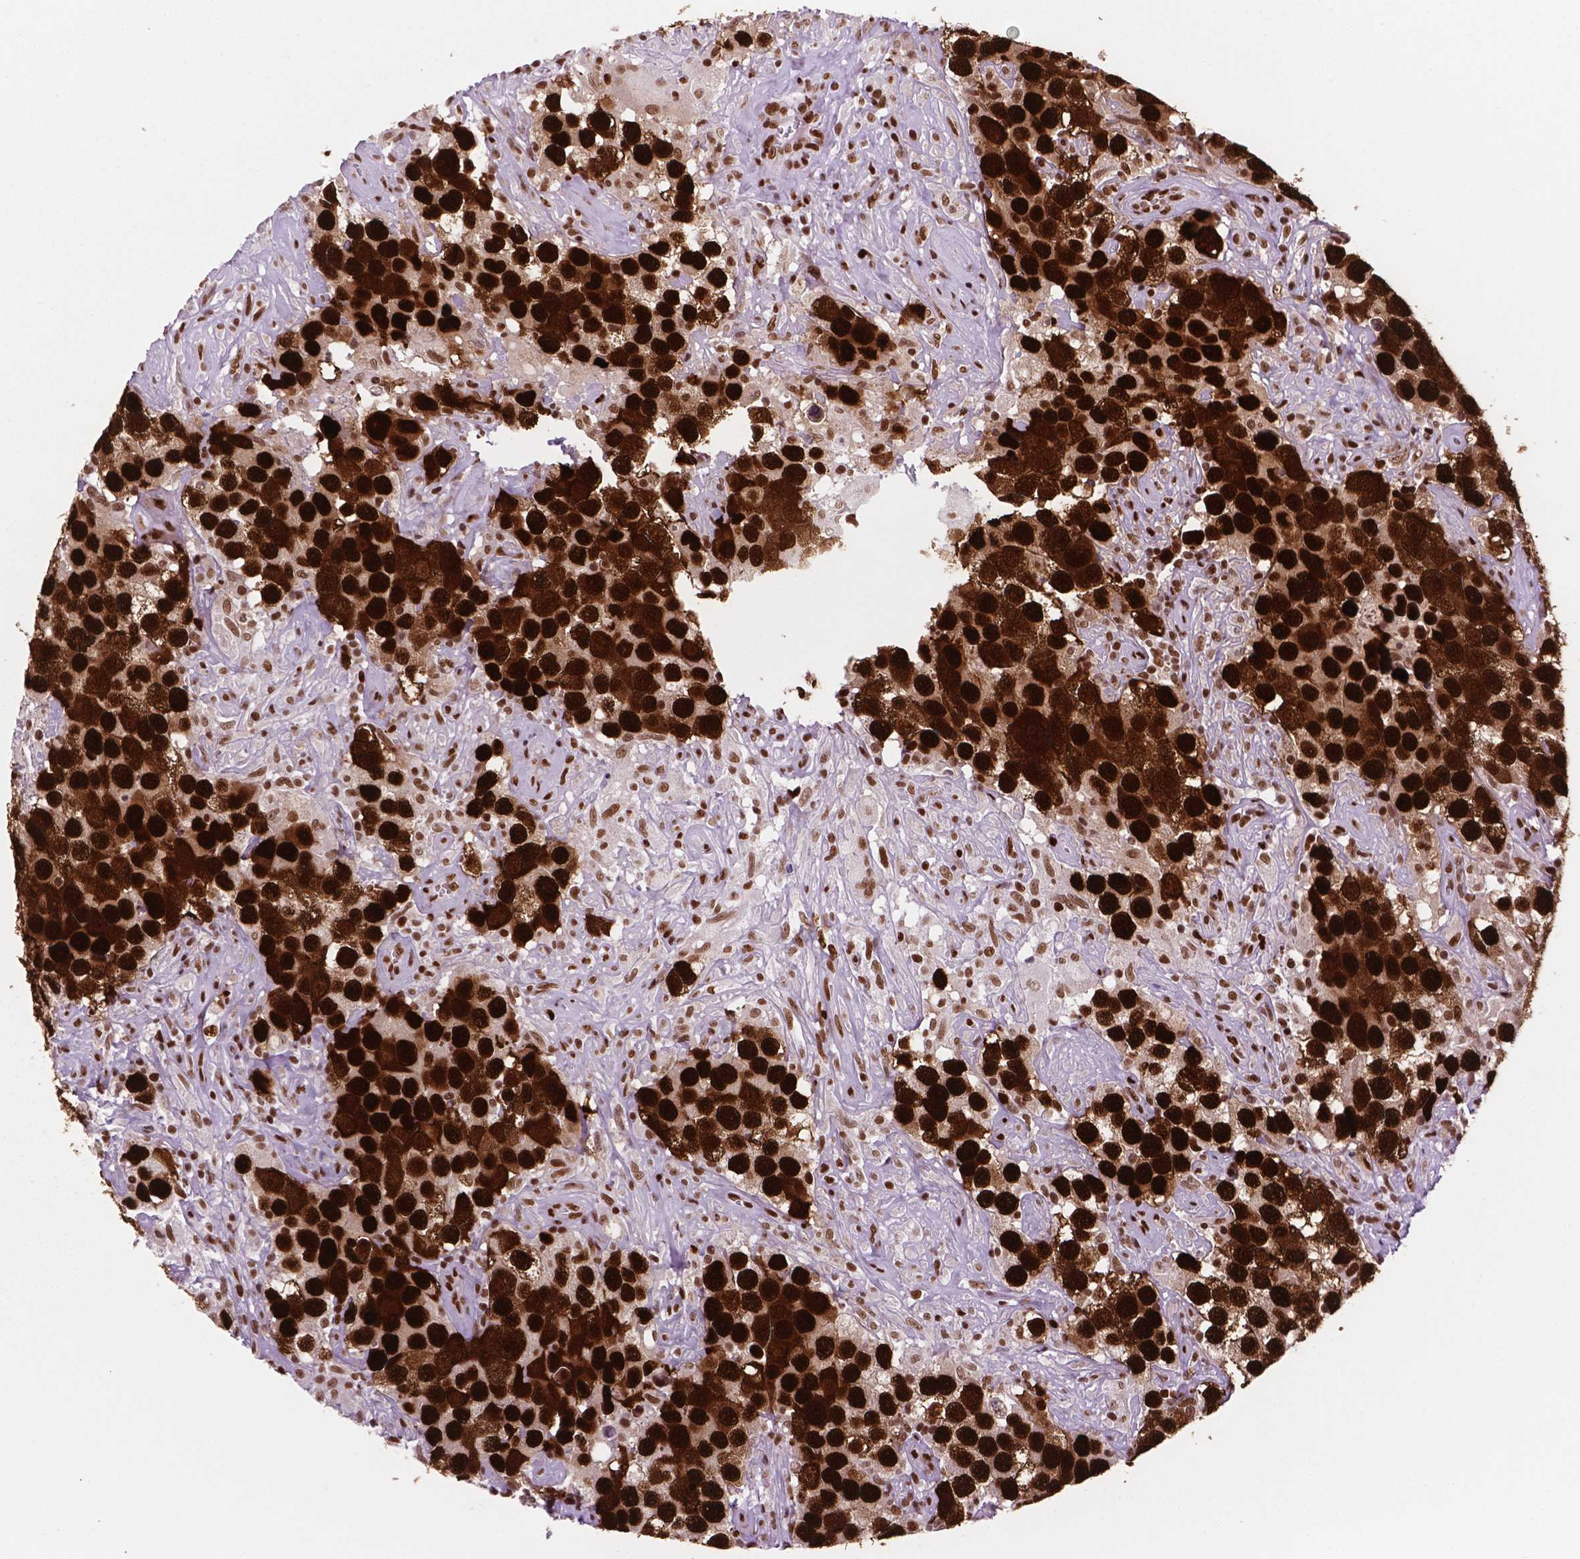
{"staining": {"intensity": "strong", "quantity": ">75%", "location": "nuclear"}, "tissue": "testis cancer", "cell_type": "Tumor cells", "image_type": "cancer", "snomed": [{"axis": "morphology", "description": "Seminoma, NOS"}, {"axis": "topography", "description": "Testis"}], "caption": "High-power microscopy captured an immunohistochemistry (IHC) image of testis seminoma, revealing strong nuclear staining in approximately >75% of tumor cells.", "gene": "MSH6", "patient": {"sex": "male", "age": 49}}